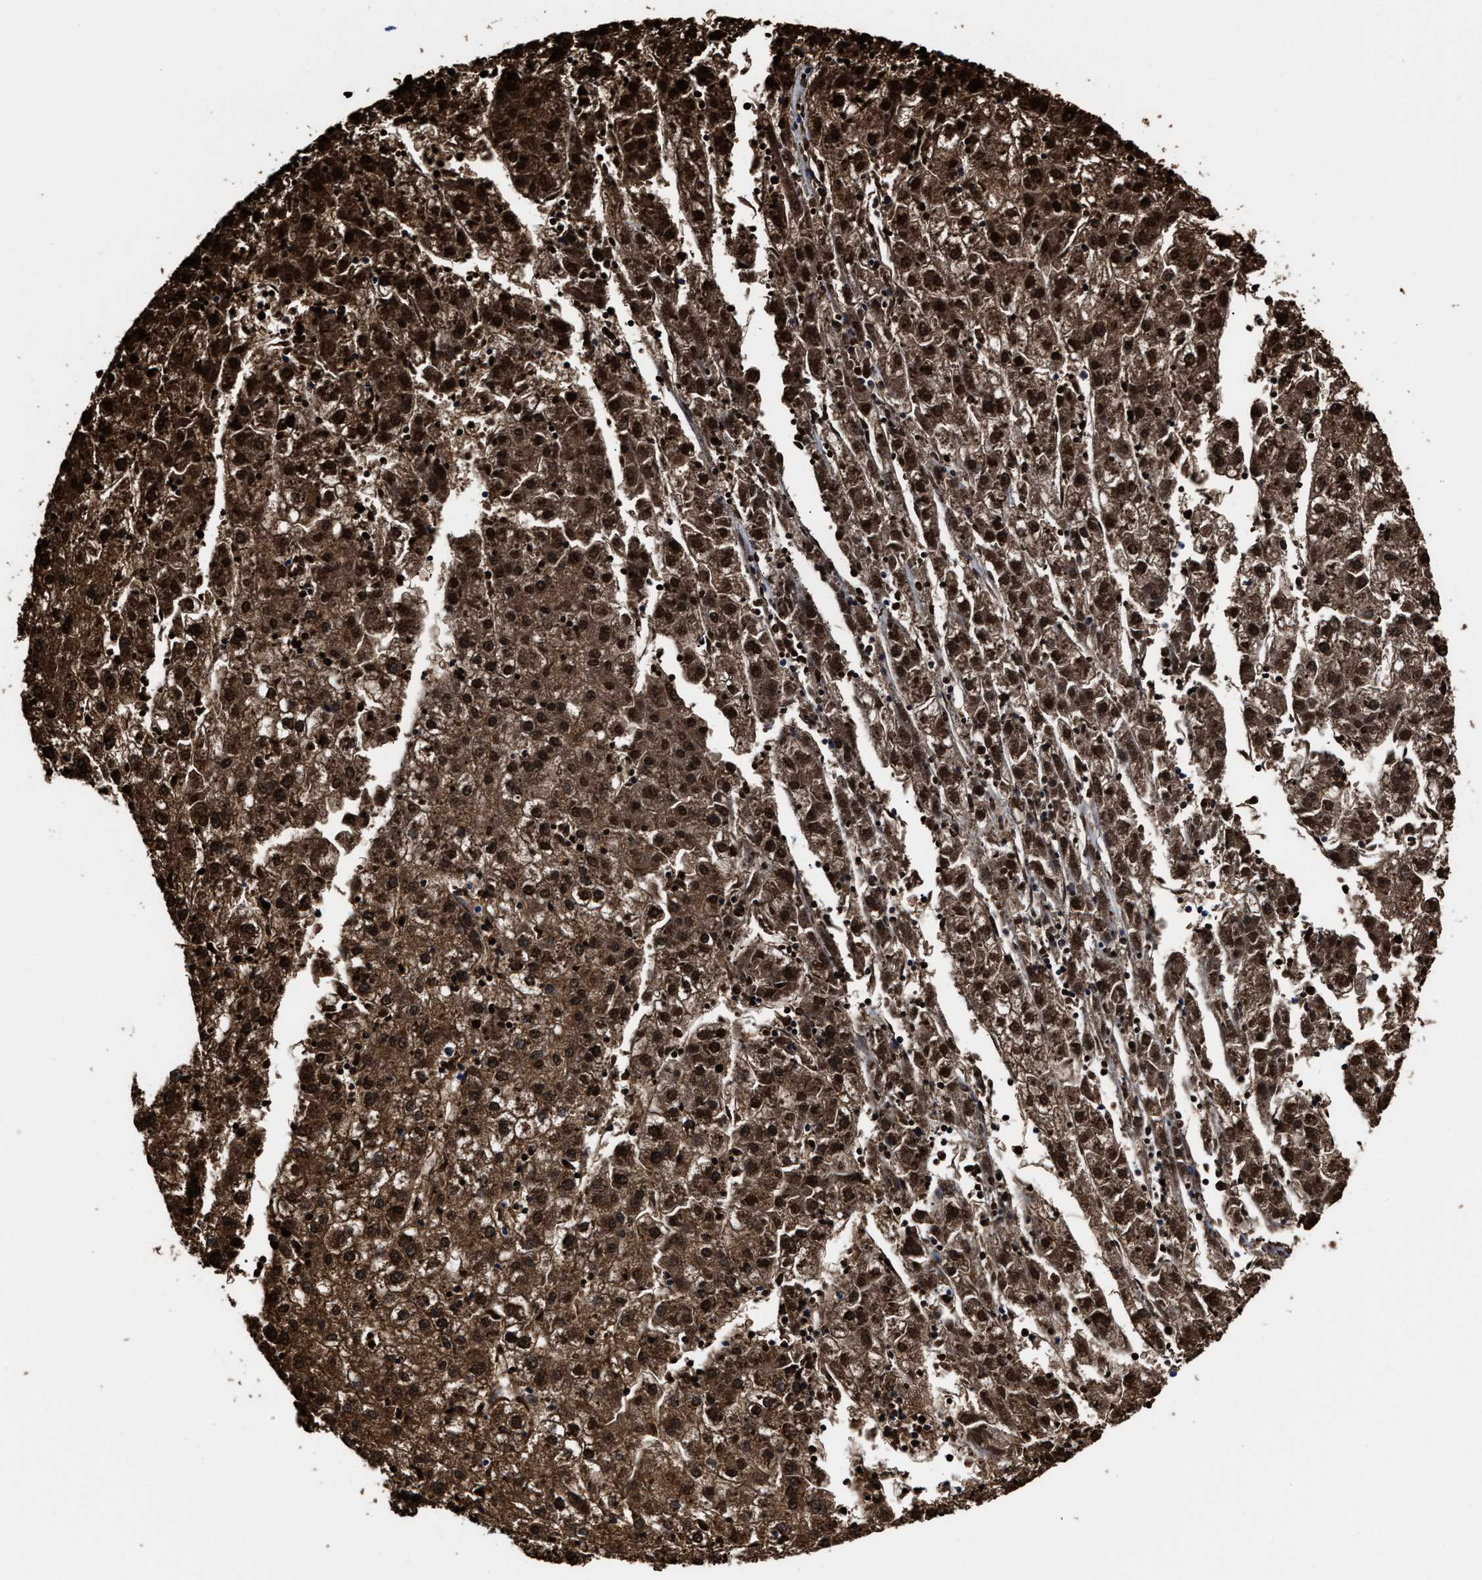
{"staining": {"intensity": "strong", "quantity": ">75%", "location": "cytoplasmic/membranous,nuclear"}, "tissue": "liver cancer", "cell_type": "Tumor cells", "image_type": "cancer", "snomed": [{"axis": "morphology", "description": "Carcinoma, Hepatocellular, NOS"}, {"axis": "topography", "description": "Liver"}], "caption": "Liver hepatocellular carcinoma stained with immunohistochemistry exhibits strong cytoplasmic/membranous and nuclear positivity in approximately >75% of tumor cells. The protein of interest is shown in brown color, while the nuclei are stained blue.", "gene": "PRPF4B", "patient": {"sex": "male", "age": 72}}